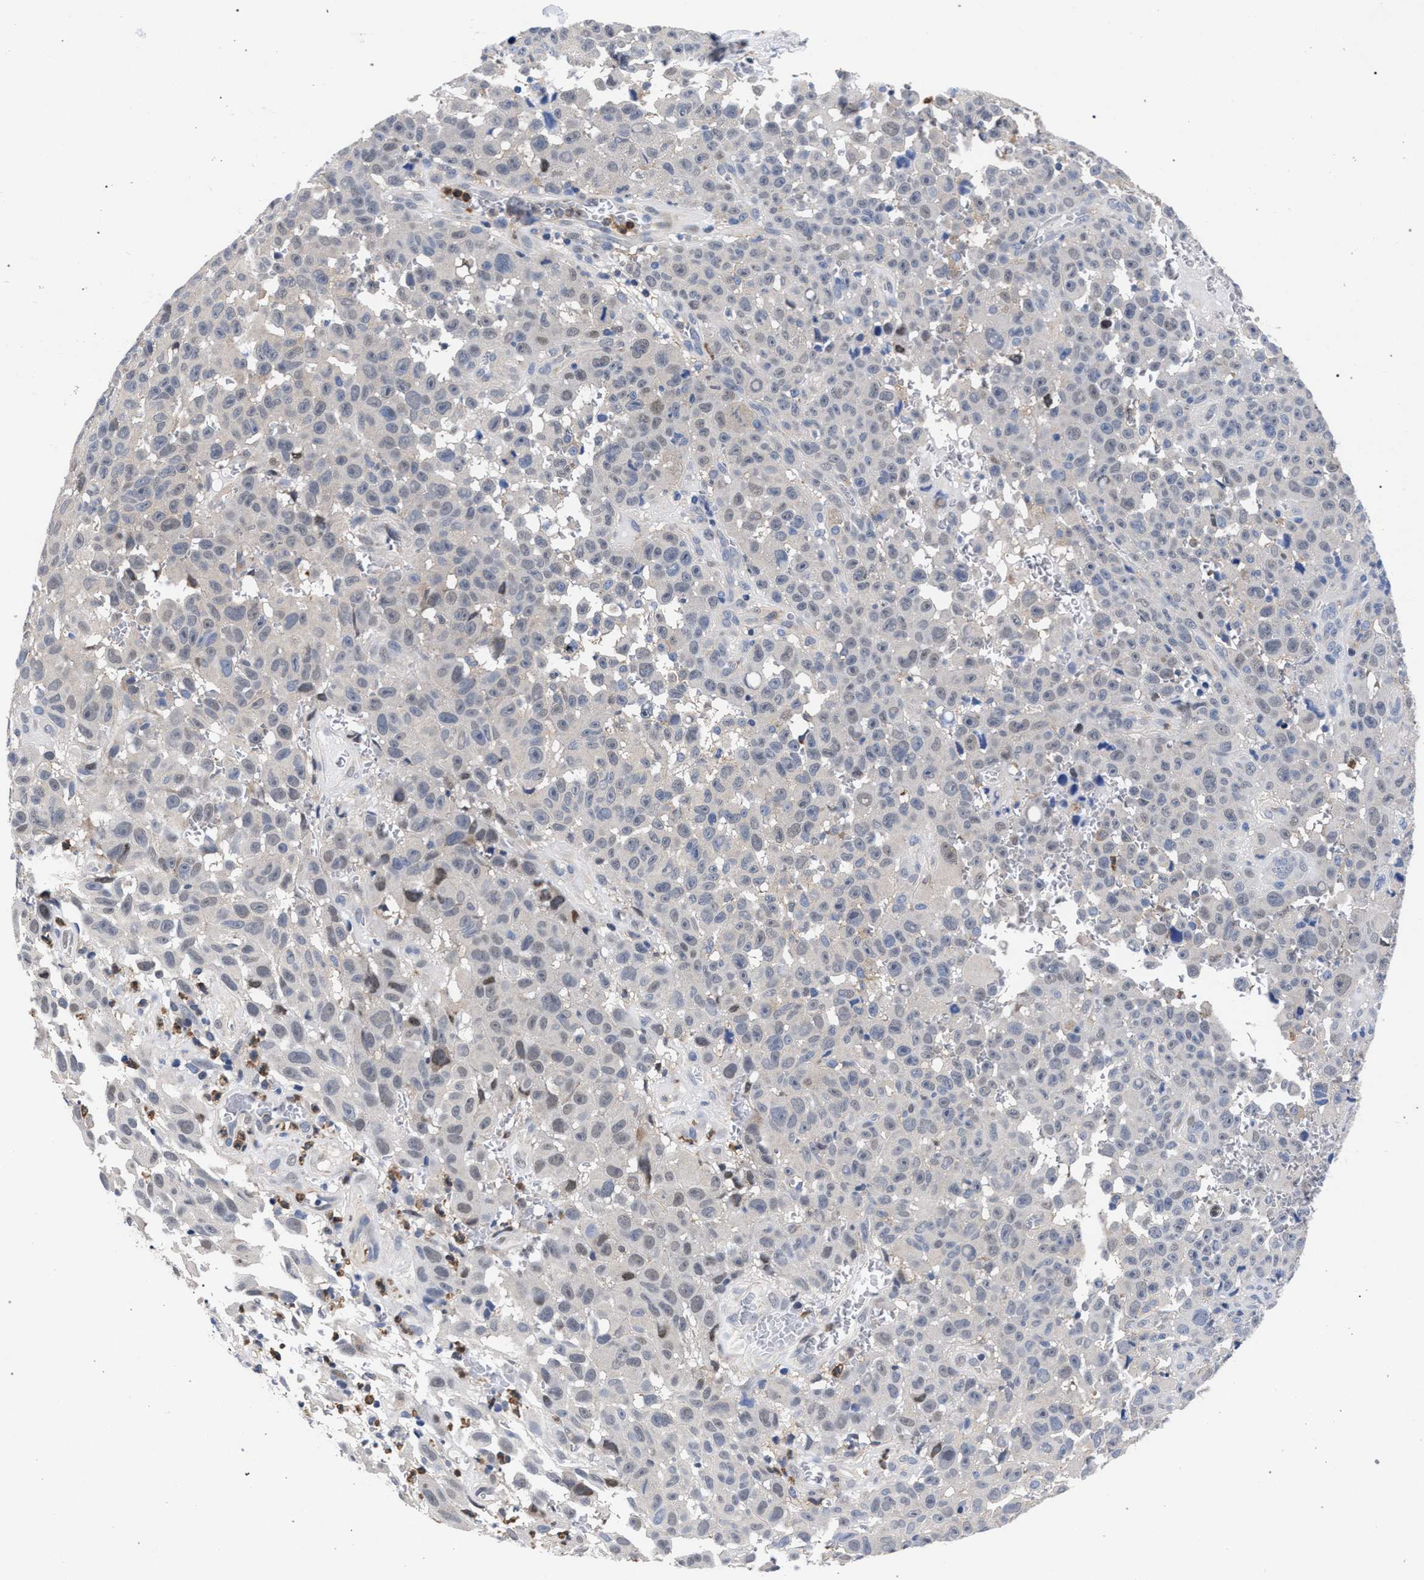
{"staining": {"intensity": "weak", "quantity": "<25%", "location": "nuclear"}, "tissue": "melanoma", "cell_type": "Tumor cells", "image_type": "cancer", "snomed": [{"axis": "morphology", "description": "Malignant melanoma, NOS"}, {"axis": "topography", "description": "Skin"}], "caption": "Protein analysis of melanoma shows no significant expression in tumor cells.", "gene": "ZNF462", "patient": {"sex": "female", "age": 82}}